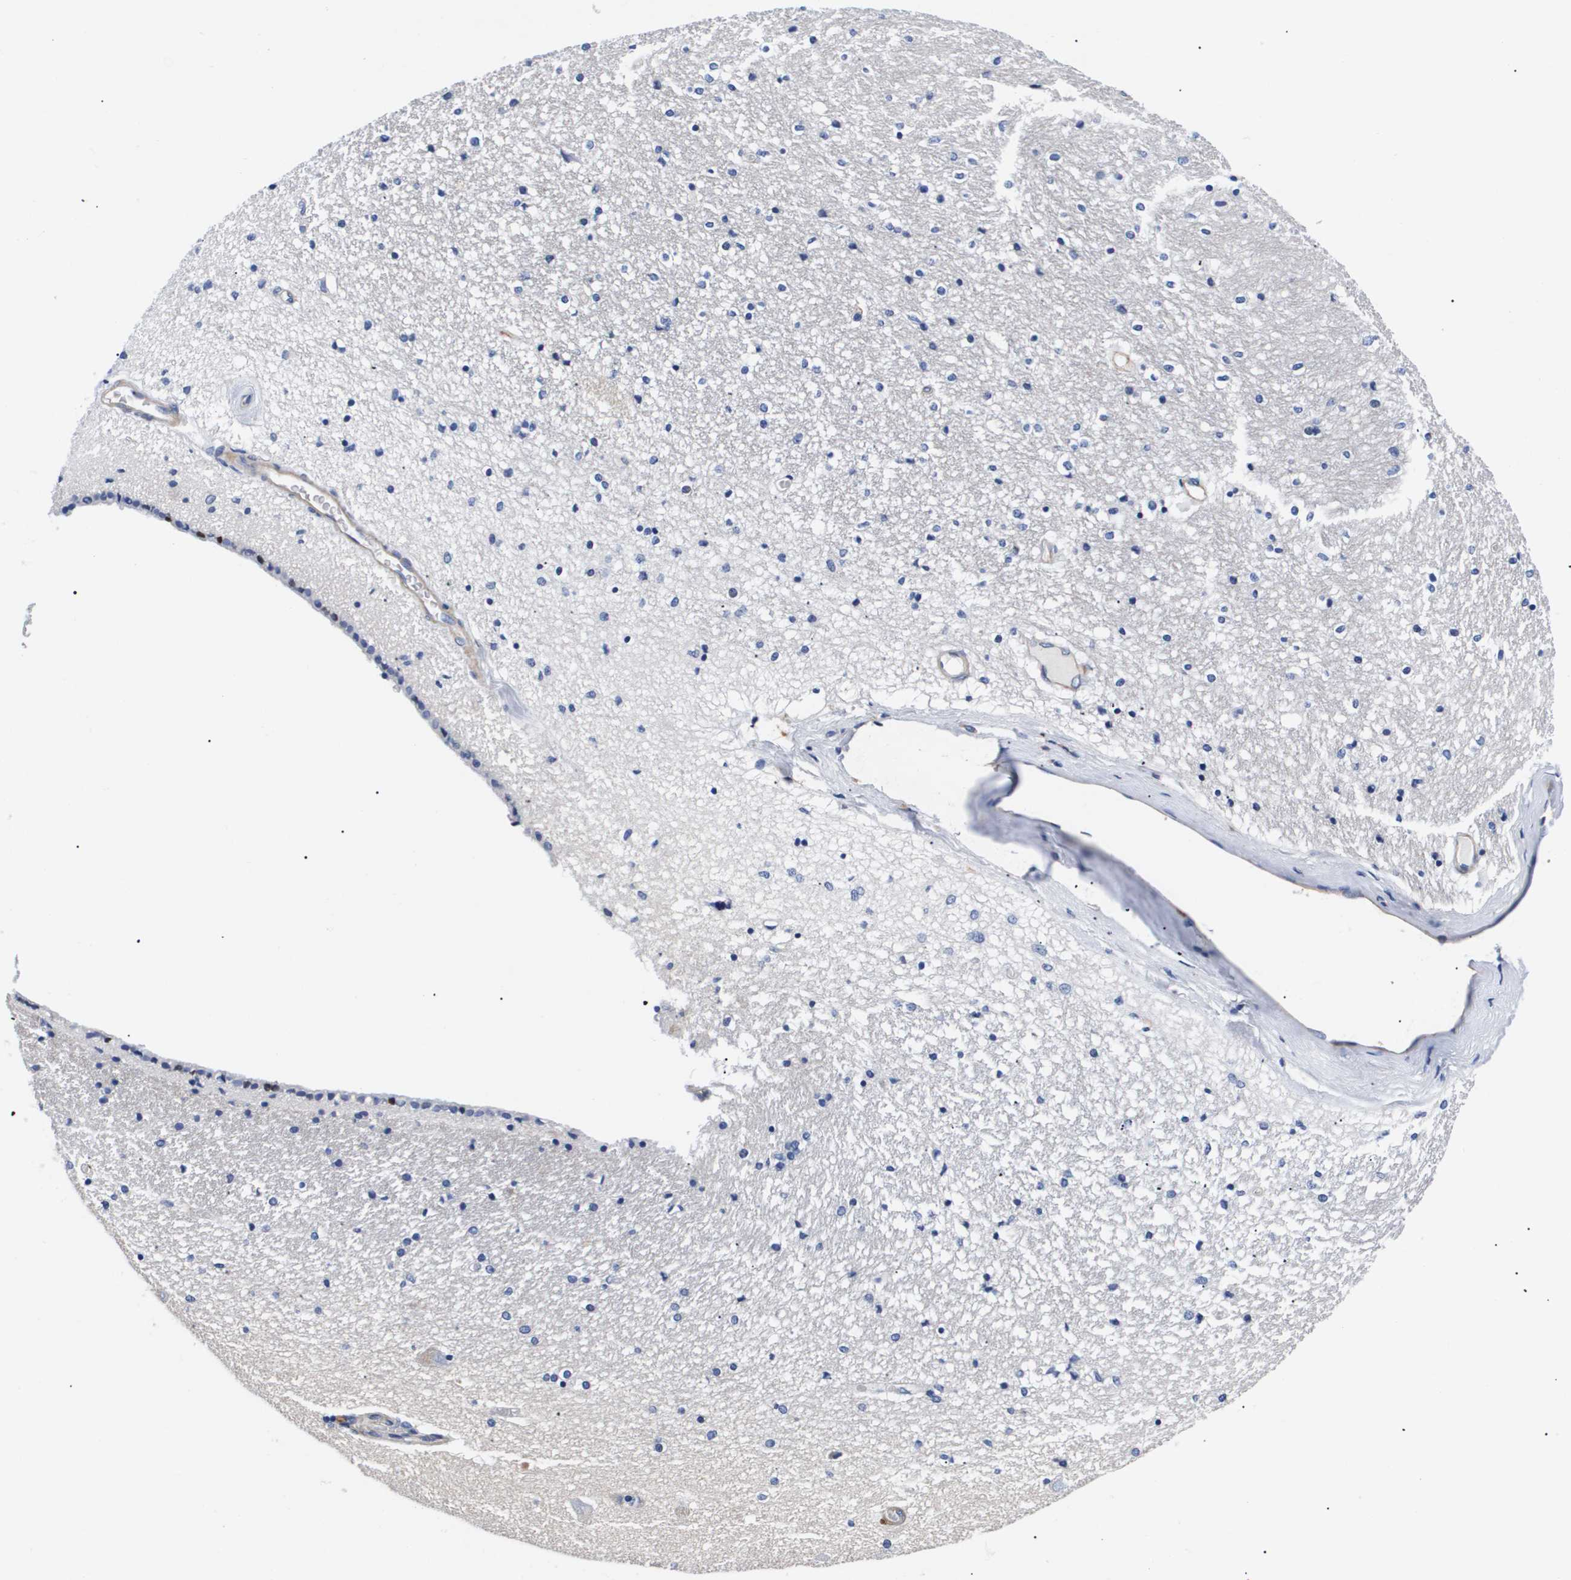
{"staining": {"intensity": "negative", "quantity": "none", "location": "none"}, "tissue": "hippocampus", "cell_type": "Glial cells", "image_type": "normal", "snomed": [{"axis": "morphology", "description": "Normal tissue, NOS"}, {"axis": "topography", "description": "Hippocampus"}], "caption": "A high-resolution micrograph shows immunohistochemistry (IHC) staining of normal hippocampus, which demonstrates no significant staining in glial cells. Brightfield microscopy of immunohistochemistry (IHC) stained with DAB (3,3'-diaminobenzidine) (brown) and hematoxylin (blue), captured at high magnification.", "gene": "SHD", "patient": {"sex": "female", "age": 54}}